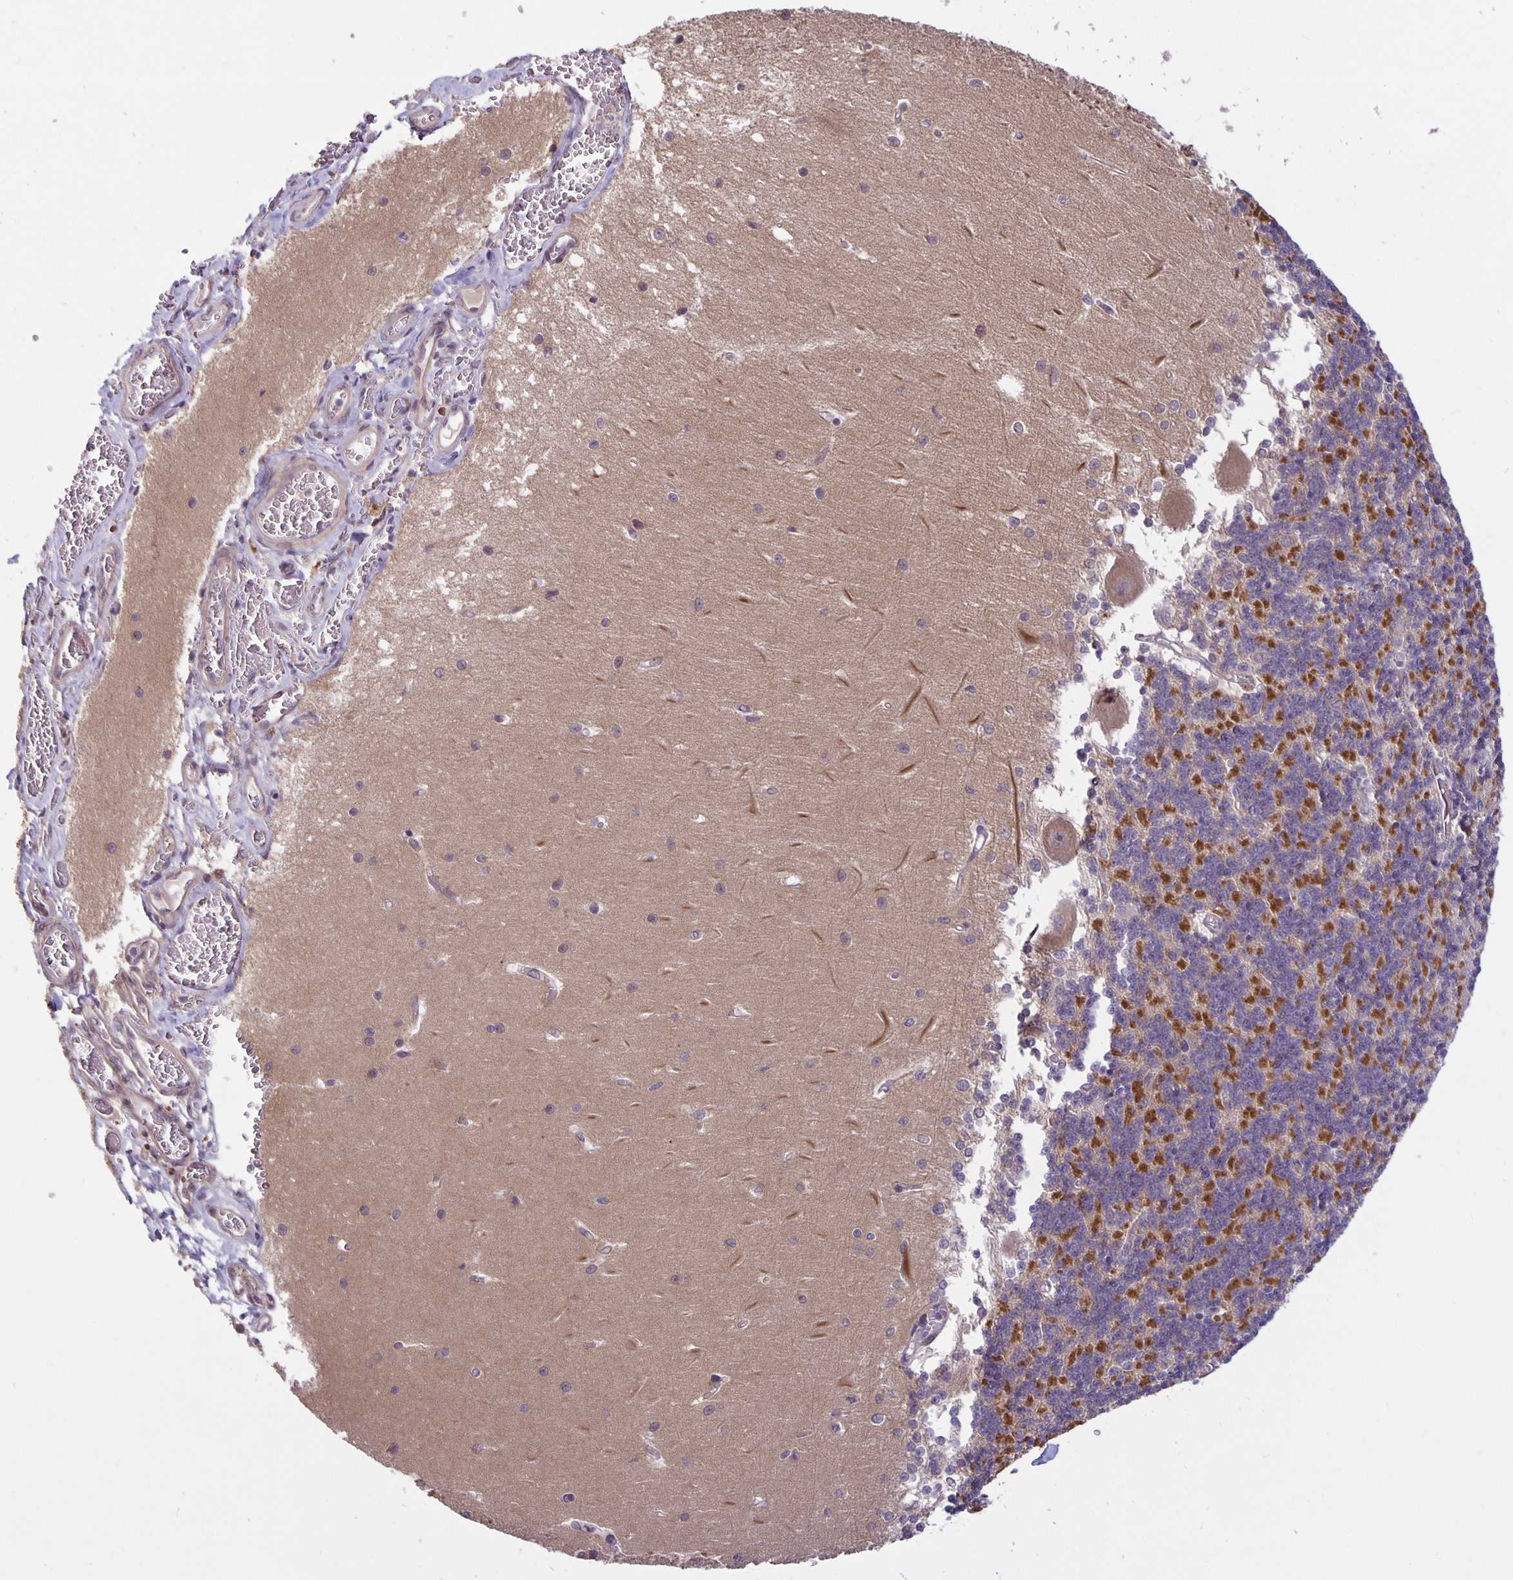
{"staining": {"intensity": "strong", "quantity": "<25%", "location": "cytoplasmic/membranous"}, "tissue": "cerebellum", "cell_type": "Cells in granular layer", "image_type": "normal", "snomed": [{"axis": "morphology", "description": "Normal tissue, NOS"}, {"axis": "topography", "description": "Cerebellum"}], "caption": "This image displays IHC staining of benign cerebellum, with medium strong cytoplasmic/membranous expression in approximately <25% of cells in granular layer.", "gene": "ARVCF", "patient": {"sex": "male", "age": 37}}